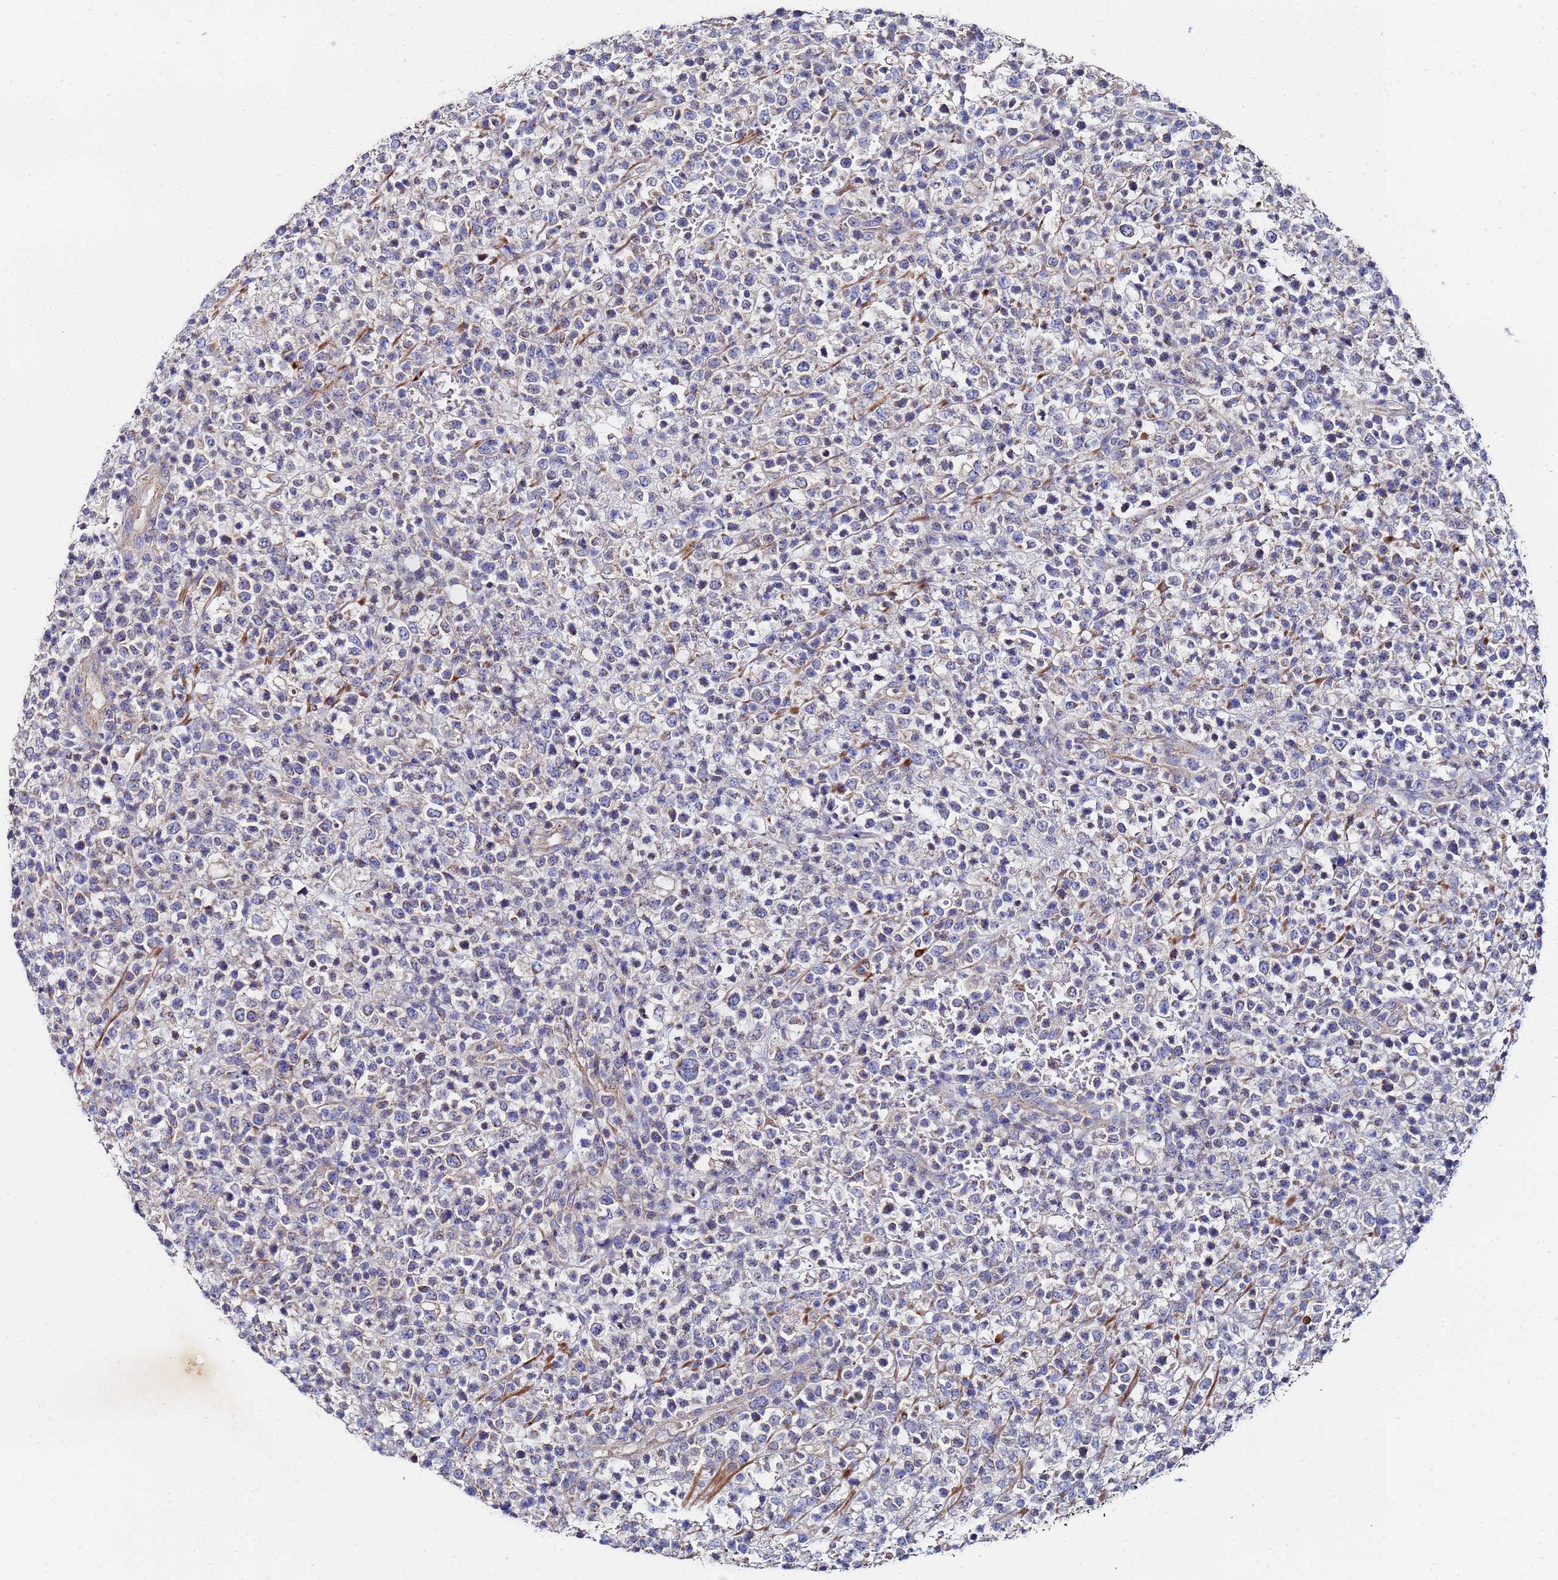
{"staining": {"intensity": "negative", "quantity": "none", "location": "none"}, "tissue": "lymphoma", "cell_type": "Tumor cells", "image_type": "cancer", "snomed": [{"axis": "morphology", "description": "Malignant lymphoma, non-Hodgkin's type, High grade"}, {"axis": "topography", "description": "Colon"}], "caption": "IHC image of neoplastic tissue: human lymphoma stained with DAB displays no significant protein staining in tumor cells.", "gene": "FAHD2A", "patient": {"sex": "female", "age": 53}}